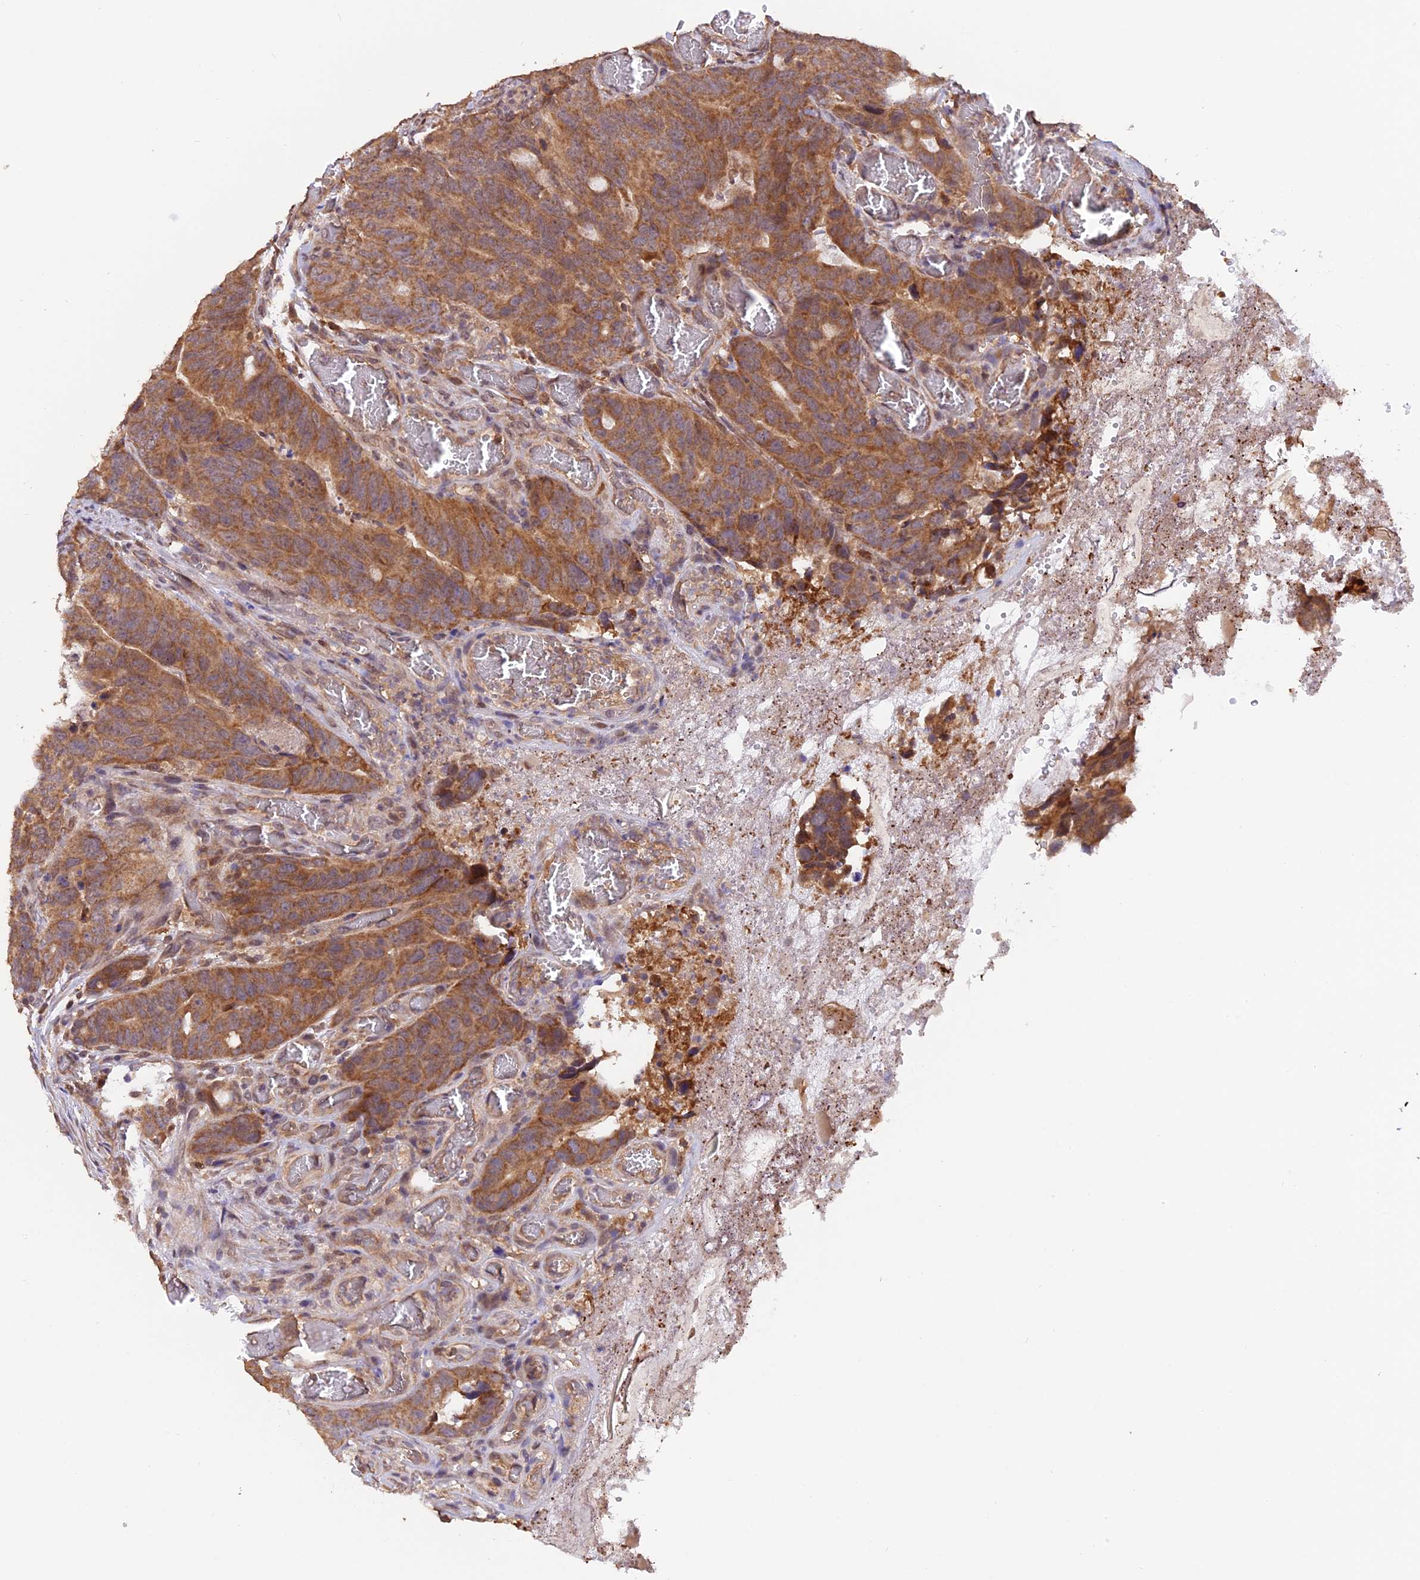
{"staining": {"intensity": "moderate", "quantity": ">75%", "location": "cytoplasmic/membranous"}, "tissue": "colorectal cancer", "cell_type": "Tumor cells", "image_type": "cancer", "snomed": [{"axis": "morphology", "description": "Adenocarcinoma, NOS"}, {"axis": "topography", "description": "Colon"}], "caption": "This image displays immunohistochemistry (IHC) staining of colorectal adenocarcinoma, with medium moderate cytoplasmic/membranous staining in about >75% of tumor cells.", "gene": "MNS1", "patient": {"sex": "female", "age": 82}}